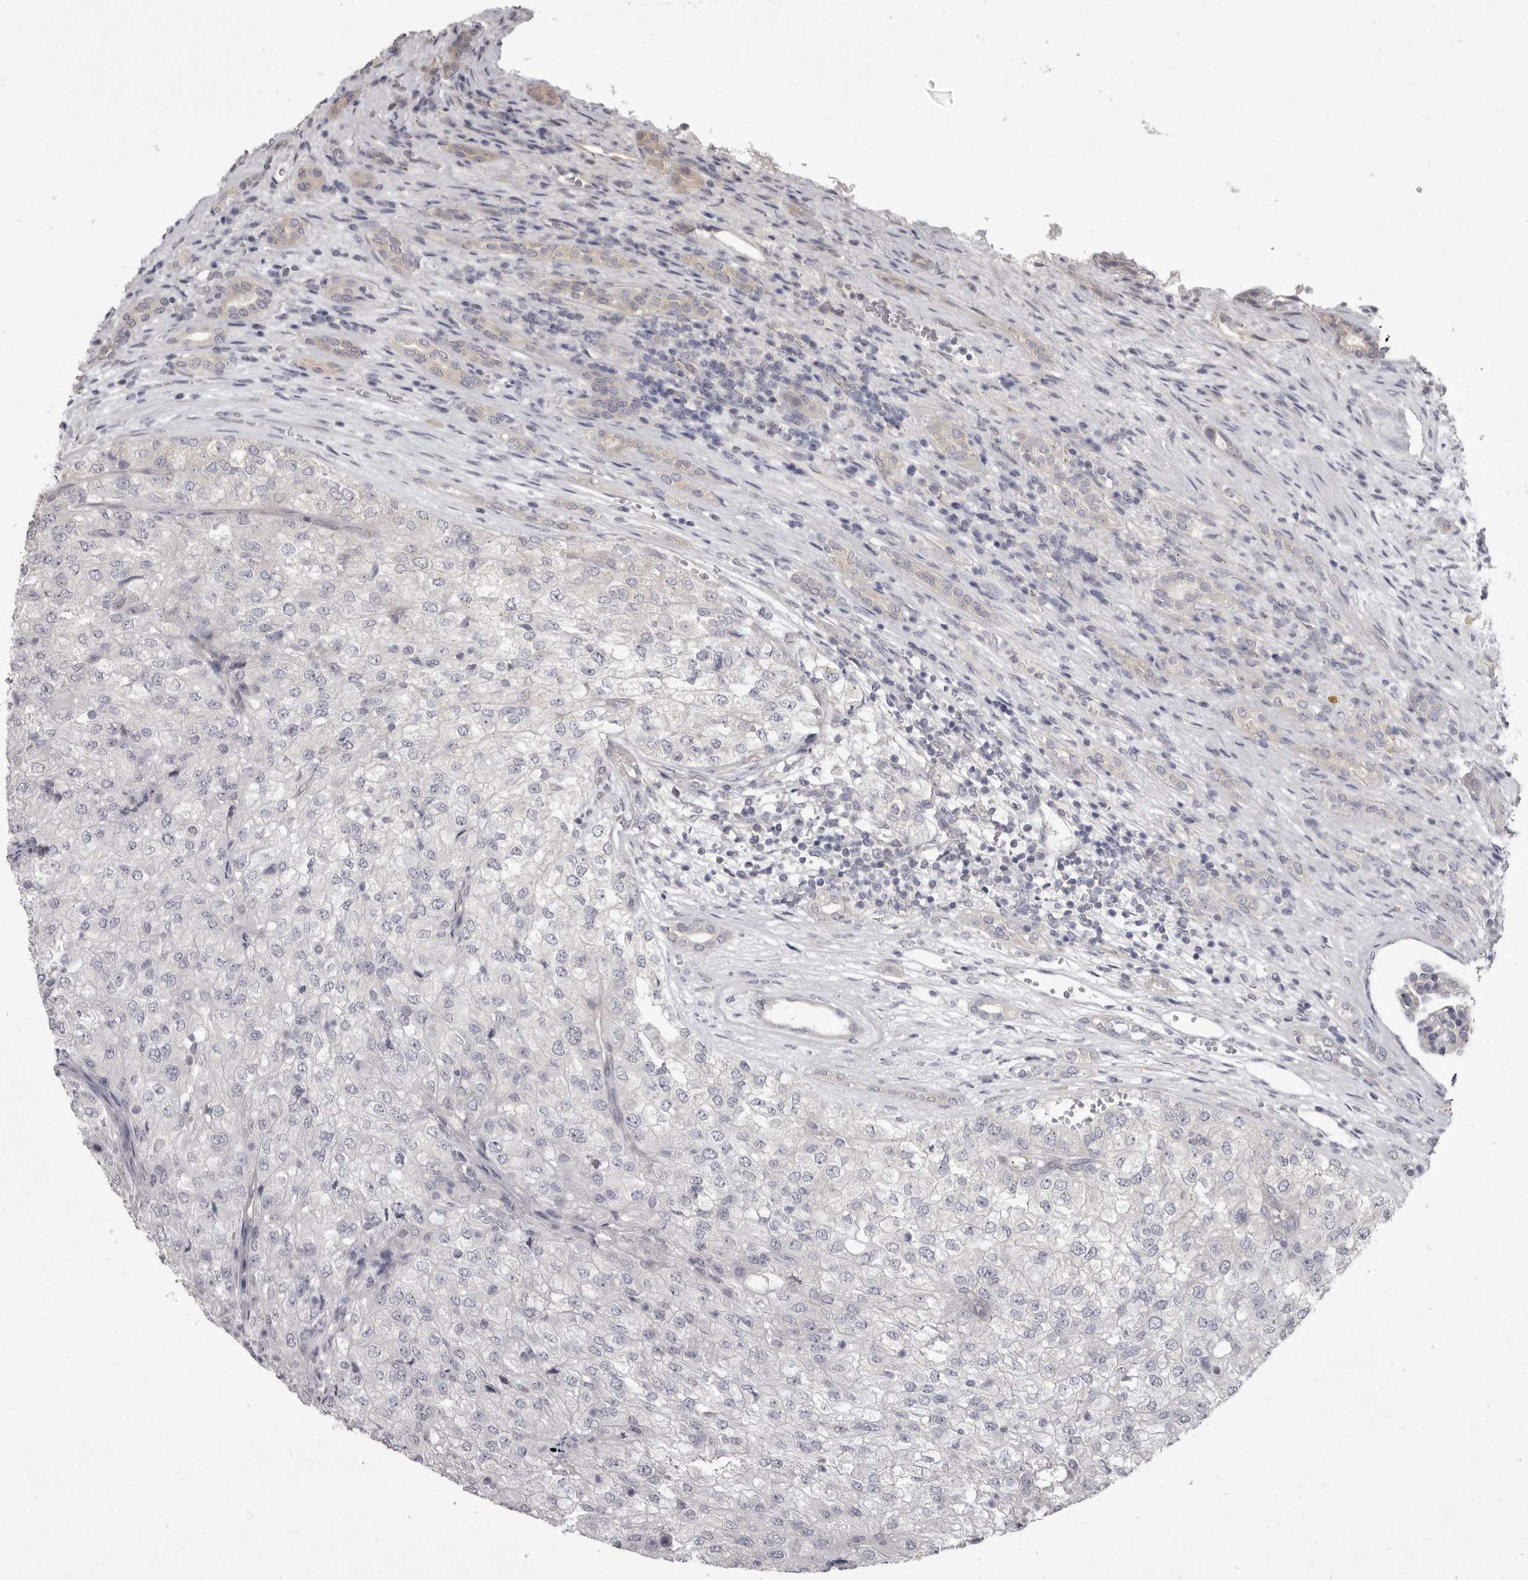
{"staining": {"intensity": "negative", "quantity": "none", "location": "none"}, "tissue": "renal cancer", "cell_type": "Tumor cells", "image_type": "cancer", "snomed": [{"axis": "morphology", "description": "Adenocarcinoma, NOS"}, {"axis": "topography", "description": "Kidney"}], "caption": "Tumor cells show no significant staining in renal cancer (adenocarcinoma).", "gene": "GSK3B", "patient": {"sex": "female", "age": 54}}